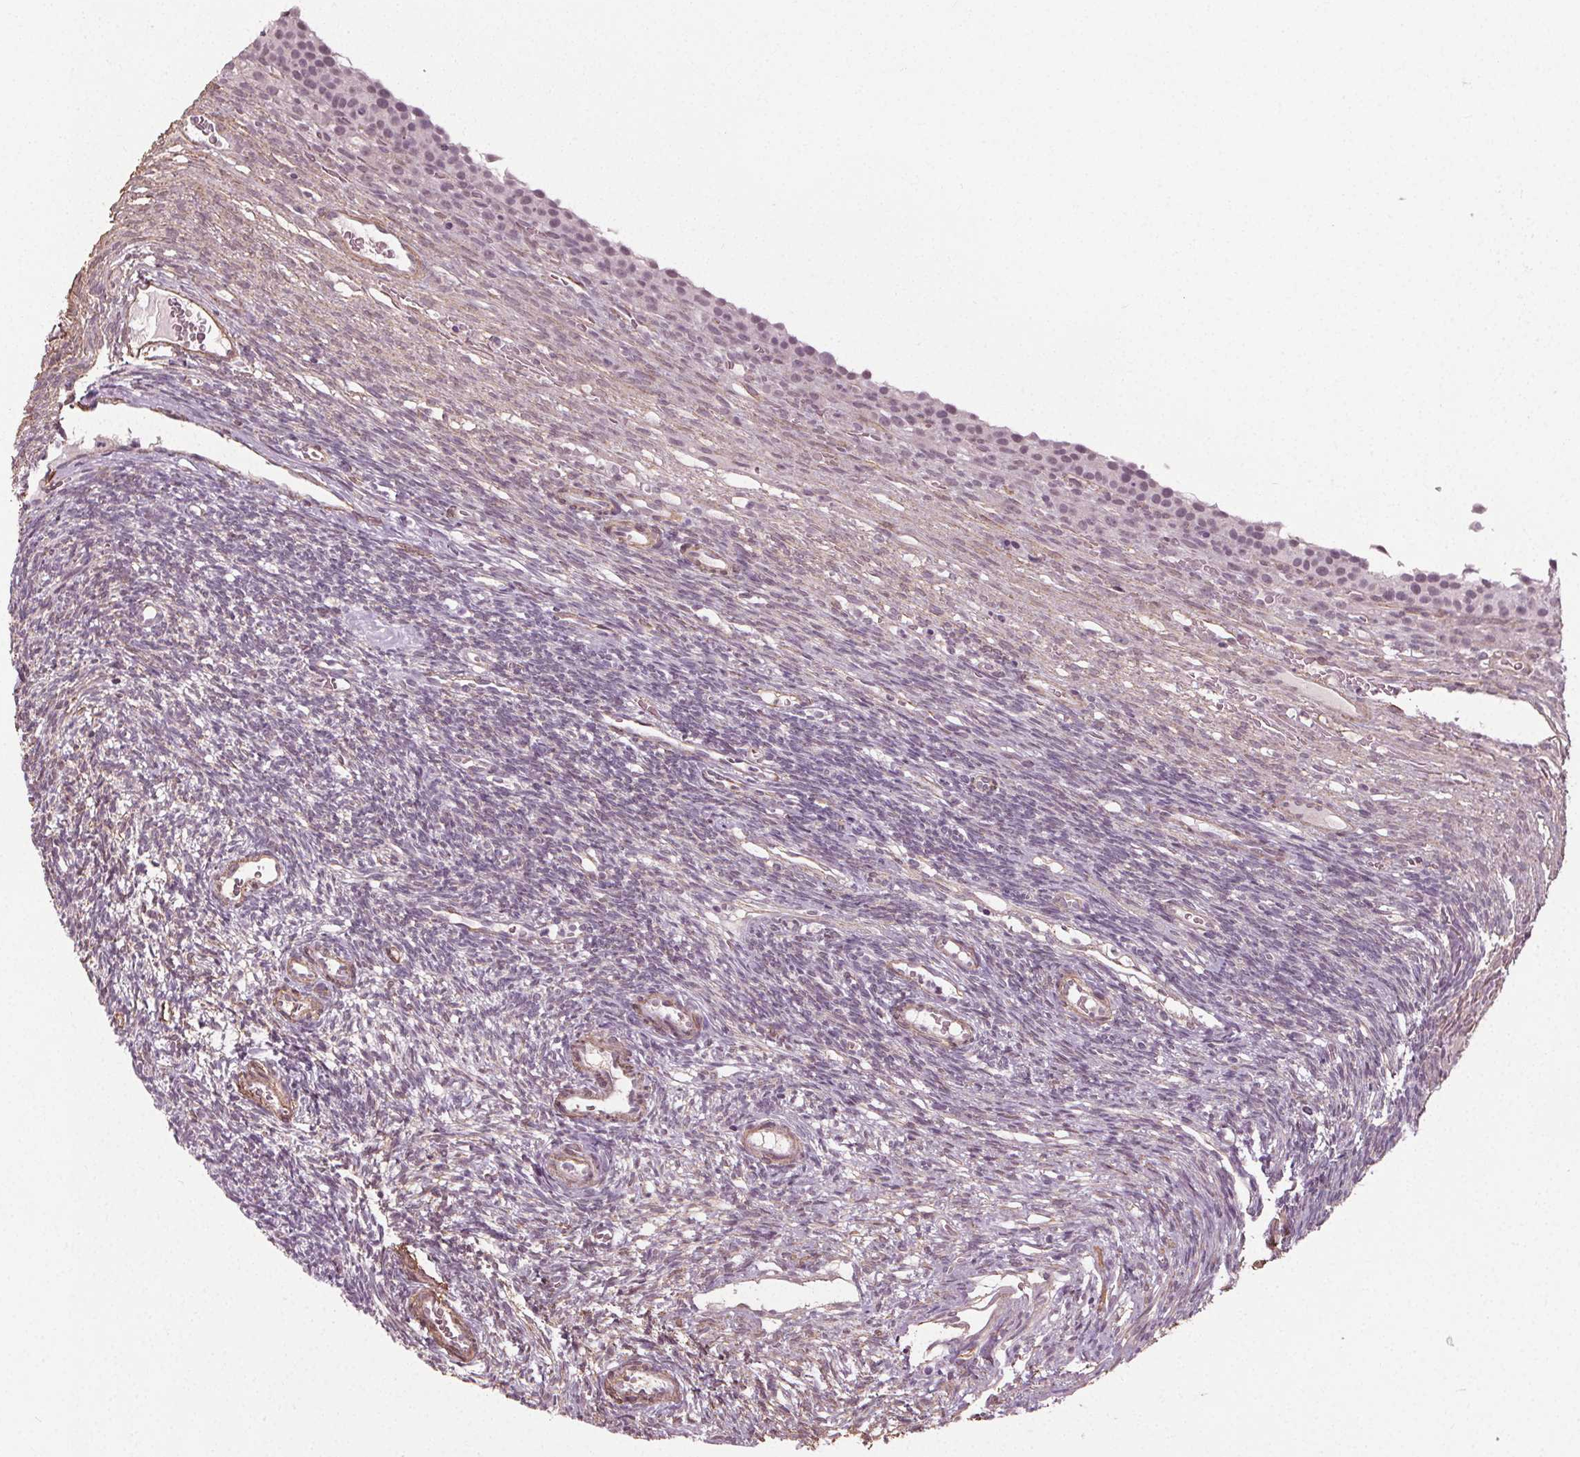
{"staining": {"intensity": "negative", "quantity": "none", "location": "none"}, "tissue": "ovary", "cell_type": "Follicle cells", "image_type": "normal", "snomed": [{"axis": "morphology", "description": "Normal tissue, NOS"}, {"axis": "topography", "description": "Ovary"}], "caption": "A histopathology image of ovary stained for a protein shows no brown staining in follicle cells. (DAB (3,3'-diaminobenzidine) immunohistochemistry (IHC) with hematoxylin counter stain).", "gene": "PKP1", "patient": {"sex": "female", "age": 34}}